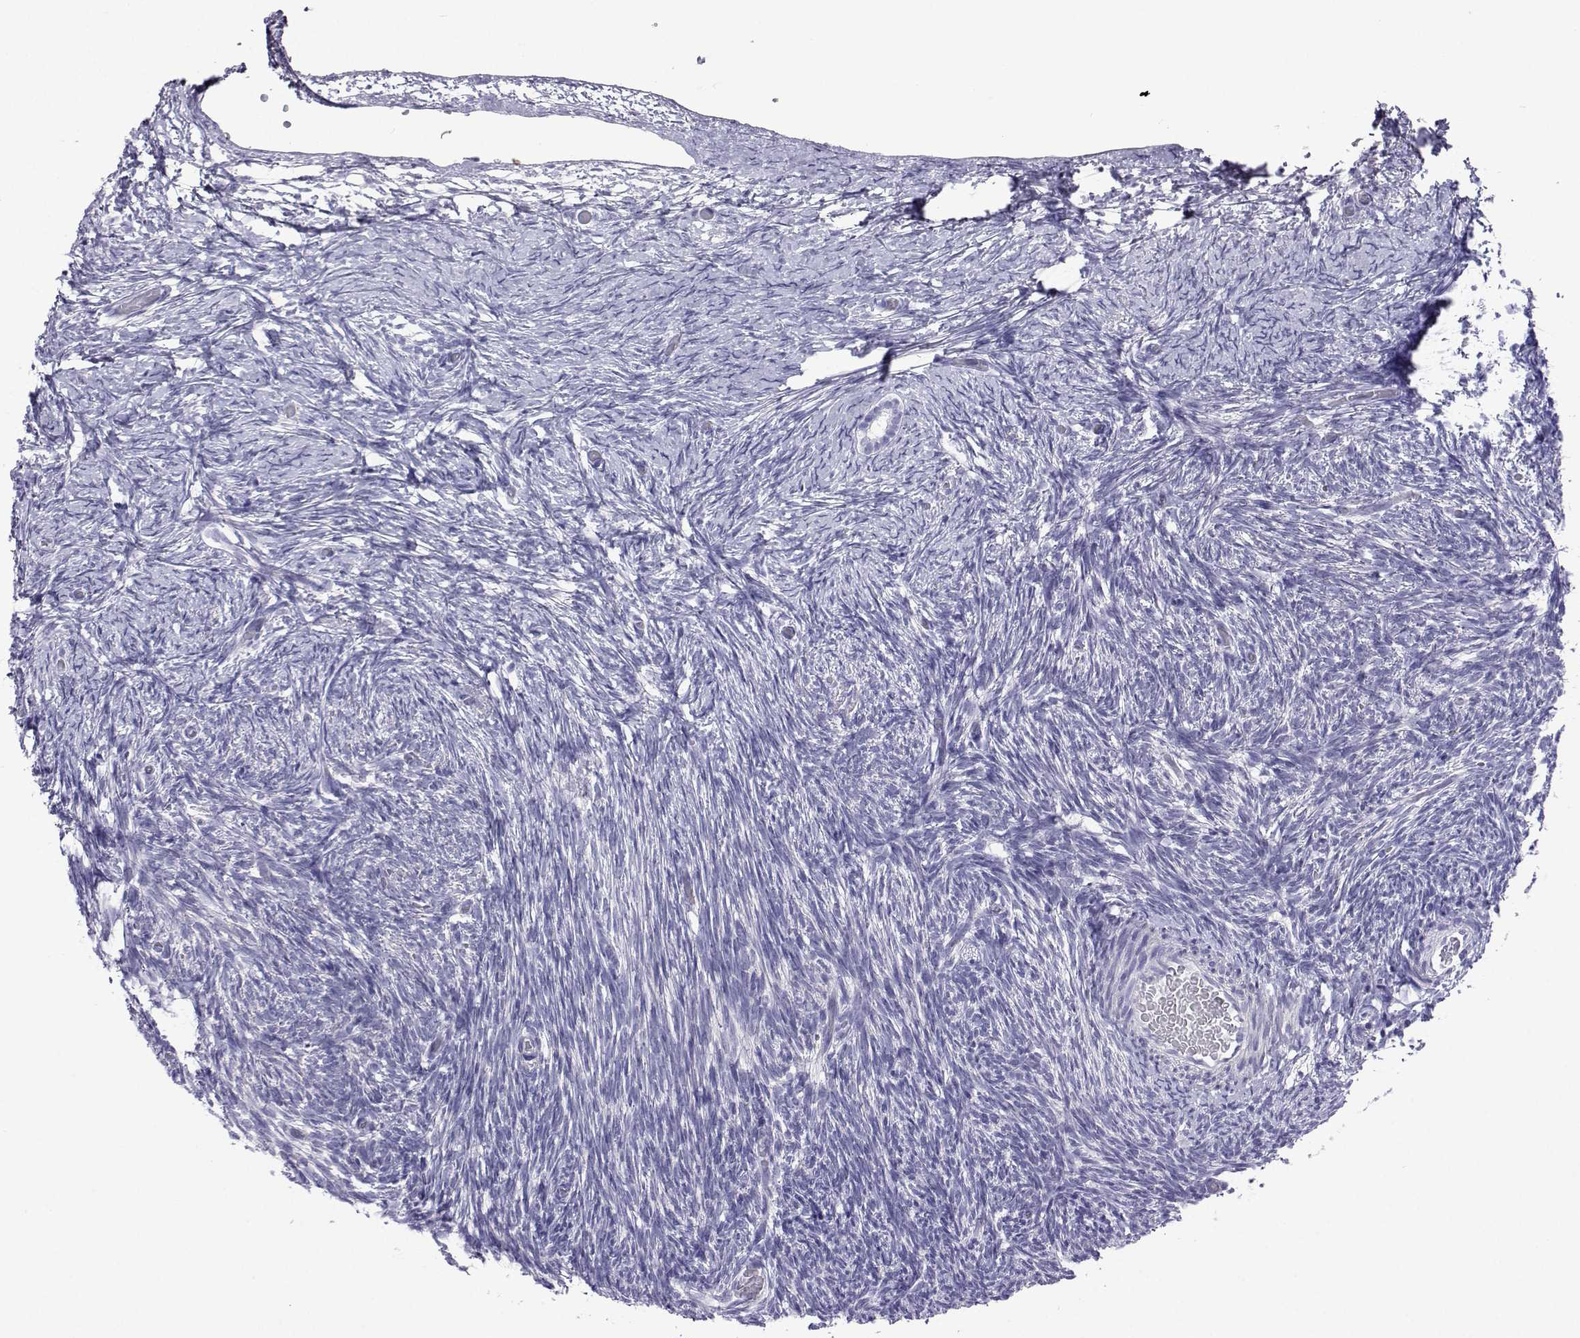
{"staining": {"intensity": "negative", "quantity": "none", "location": "none"}, "tissue": "ovary", "cell_type": "Ovarian stroma cells", "image_type": "normal", "snomed": [{"axis": "morphology", "description": "Normal tissue, NOS"}, {"axis": "topography", "description": "Ovary"}], "caption": "Immunohistochemistry micrograph of normal ovary: human ovary stained with DAB exhibits no significant protein expression in ovarian stroma cells.", "gene": "PLIN4", "patient": {"sex": "female", "age": 39}}